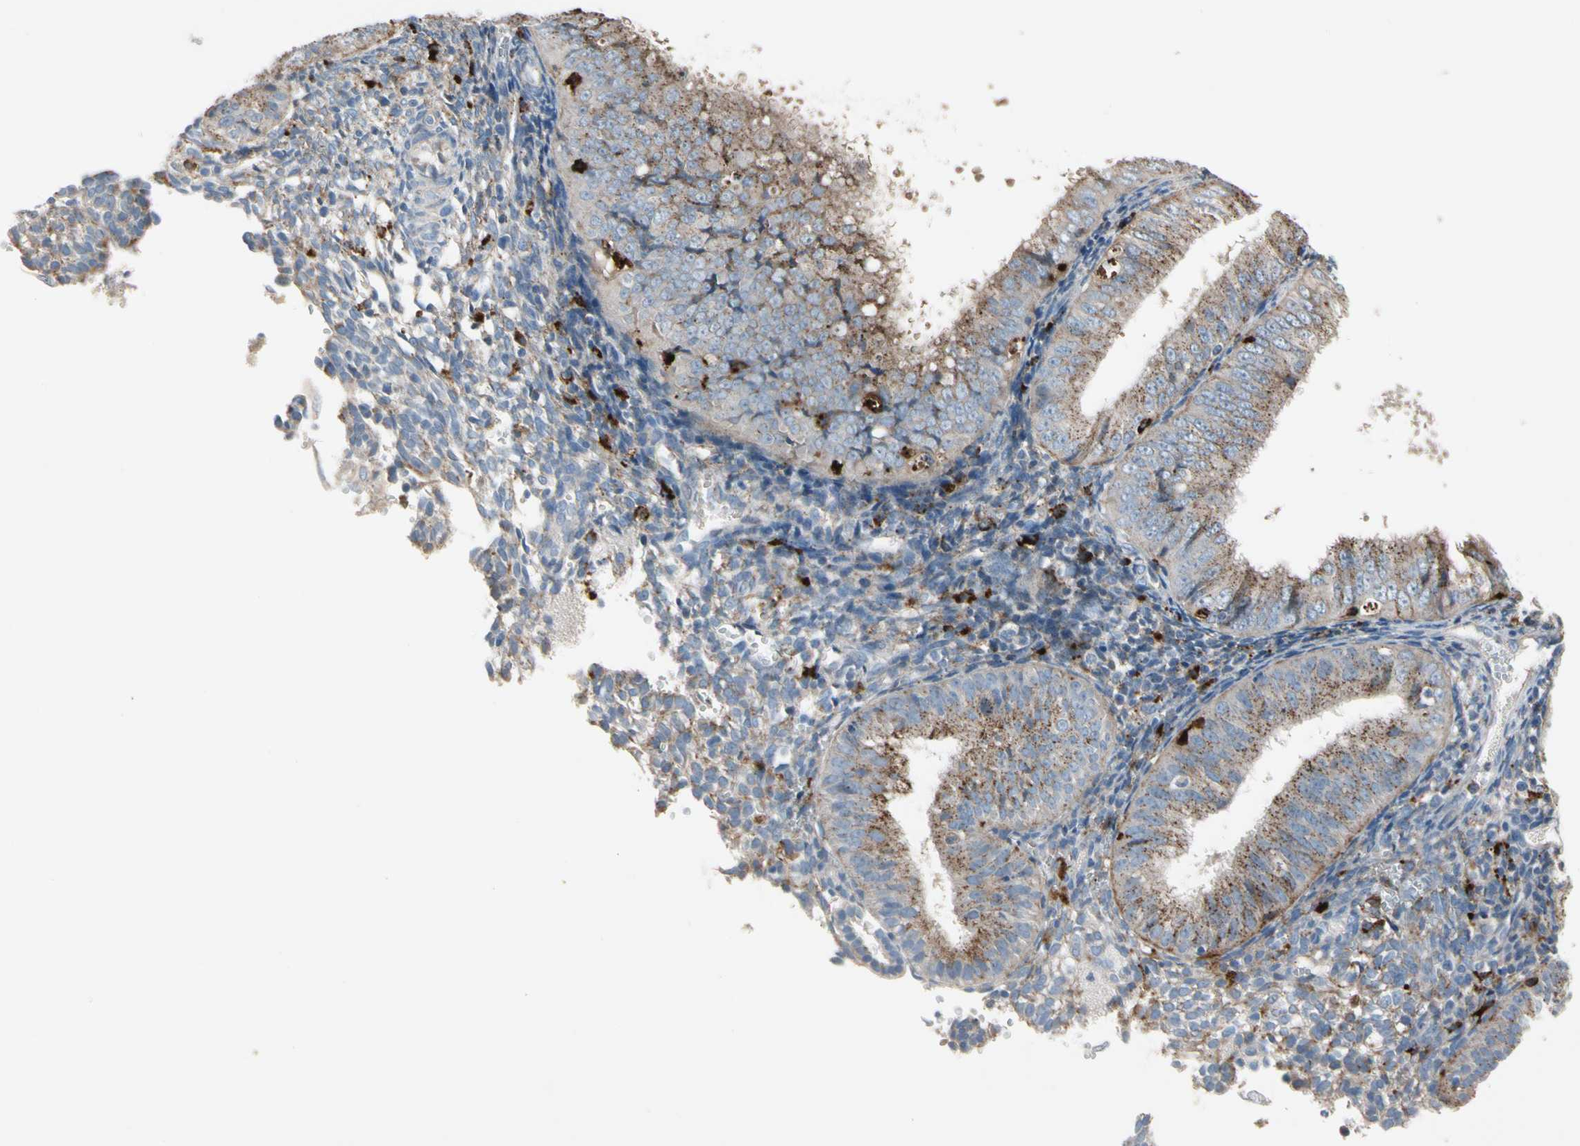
{"staining": {"intensity": "moderate", "quantity": ">75%", "location": "cytoplasmic/membranous"}, "tissue": "endometrial cancer", "cell_type": "Tumor cells", "image_type": "cancer", "snomed": [{"axis": "morphology", "description": "Normal tissue, NOS"}, {"axis": "morphology", "description": "Adenocarcinoma, NOS"}, {"axis": "topography", "description": "Endometrium"}], "caption": "A medium amount of moderate cytoplasmic/membranous positivity is appreciated in approximately >75% of tumor cells in endometrial cancer (adenocarcinoma) tissue.", "gene": "GM2A", "patient": {"sex": "female", "age": 53}}